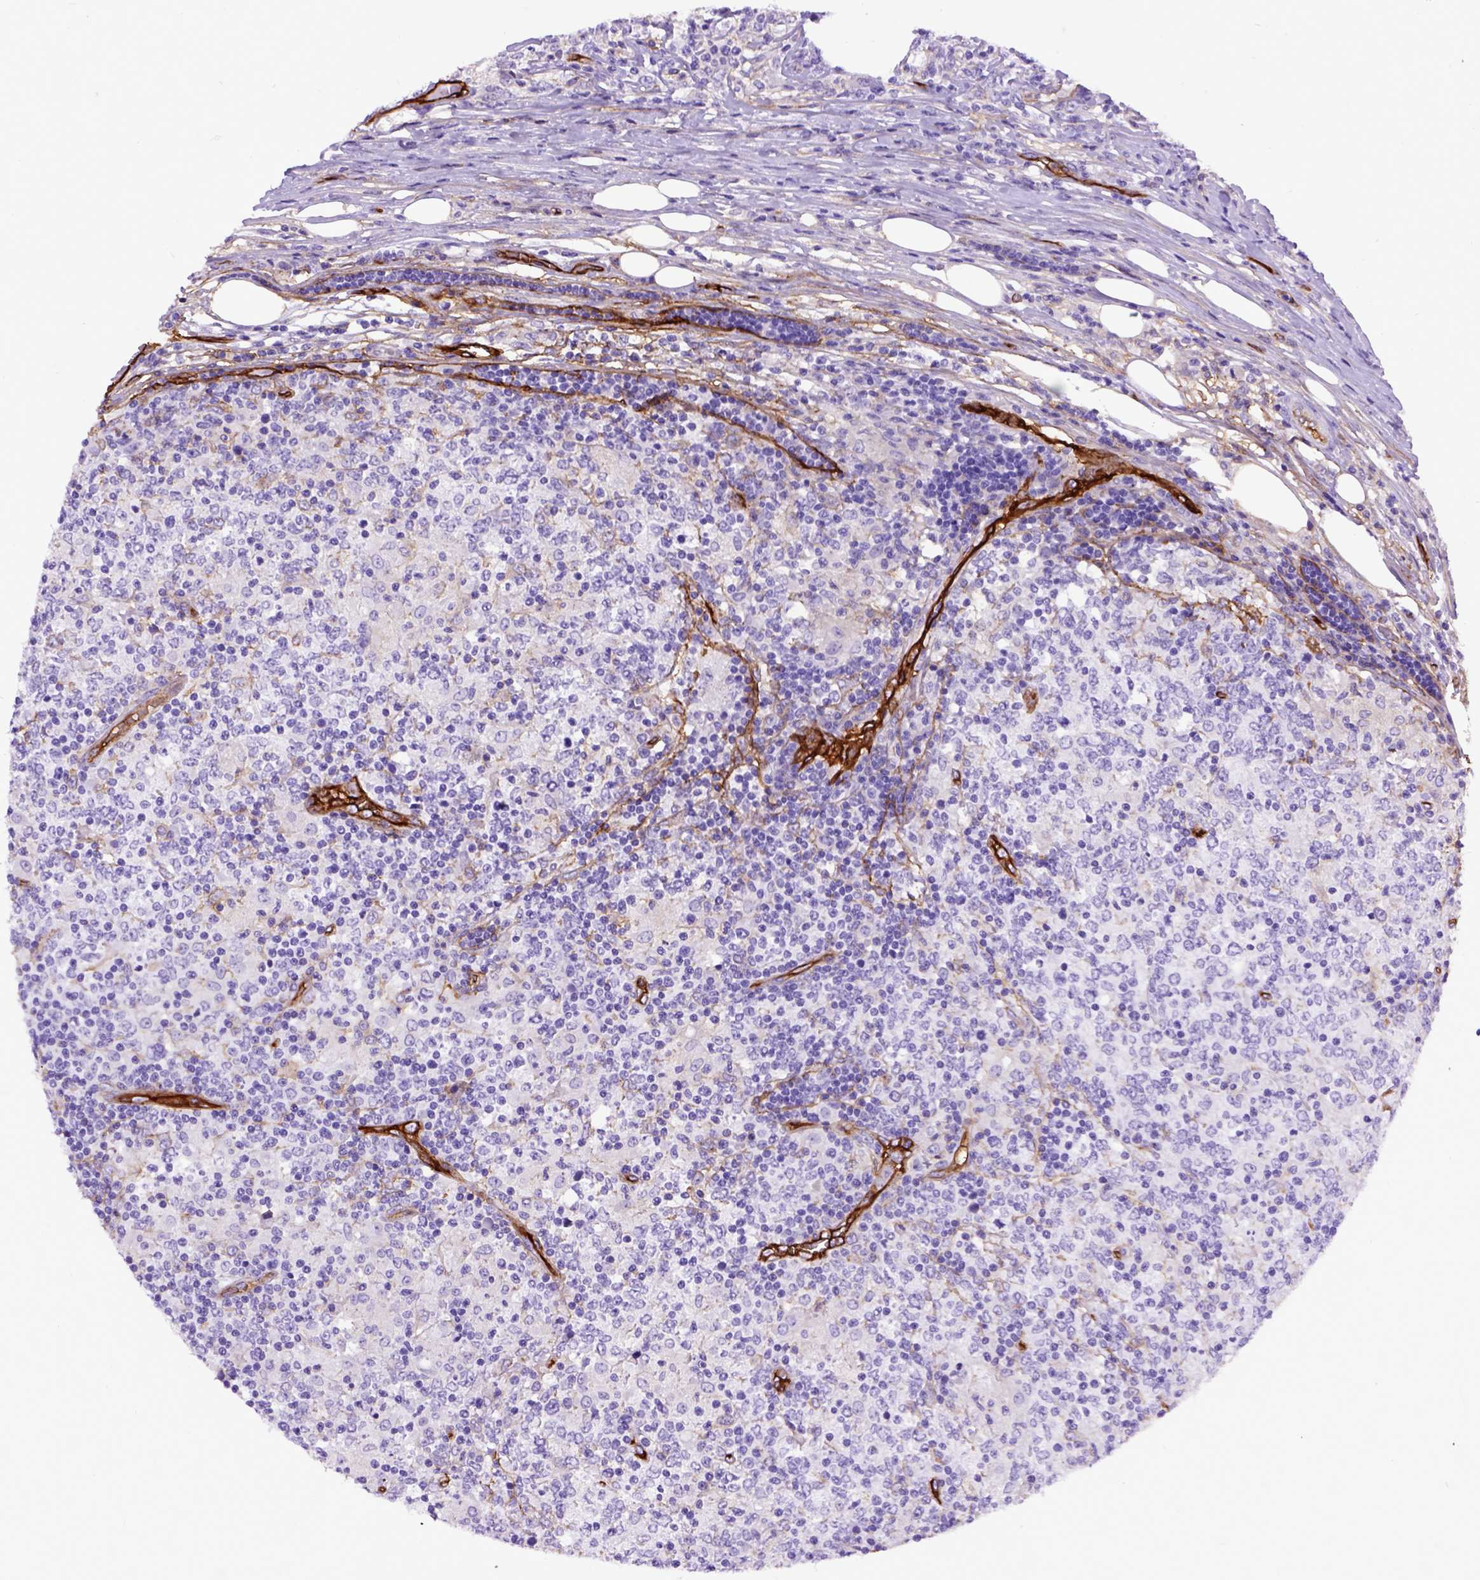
{"staining": {"intensity": "negative", "quantity": "none", "location": "none"}, "tissue": "lymphoma", "cell_type": "Tumor cells", "image_type": "cancer", "snomed": [{"axis": "morphology", "description": "Malignant lymphoma, non-Hodgkin's type, High grade"}, {"axis": "topography", "description": "Lymph node"}], "caption": "This is an immunohistochemistry histopathology image of human lymphoma. There is no positivity in tumor cells.", "gene": "ENG", "patient": {"sex": "female", "age": 84}}